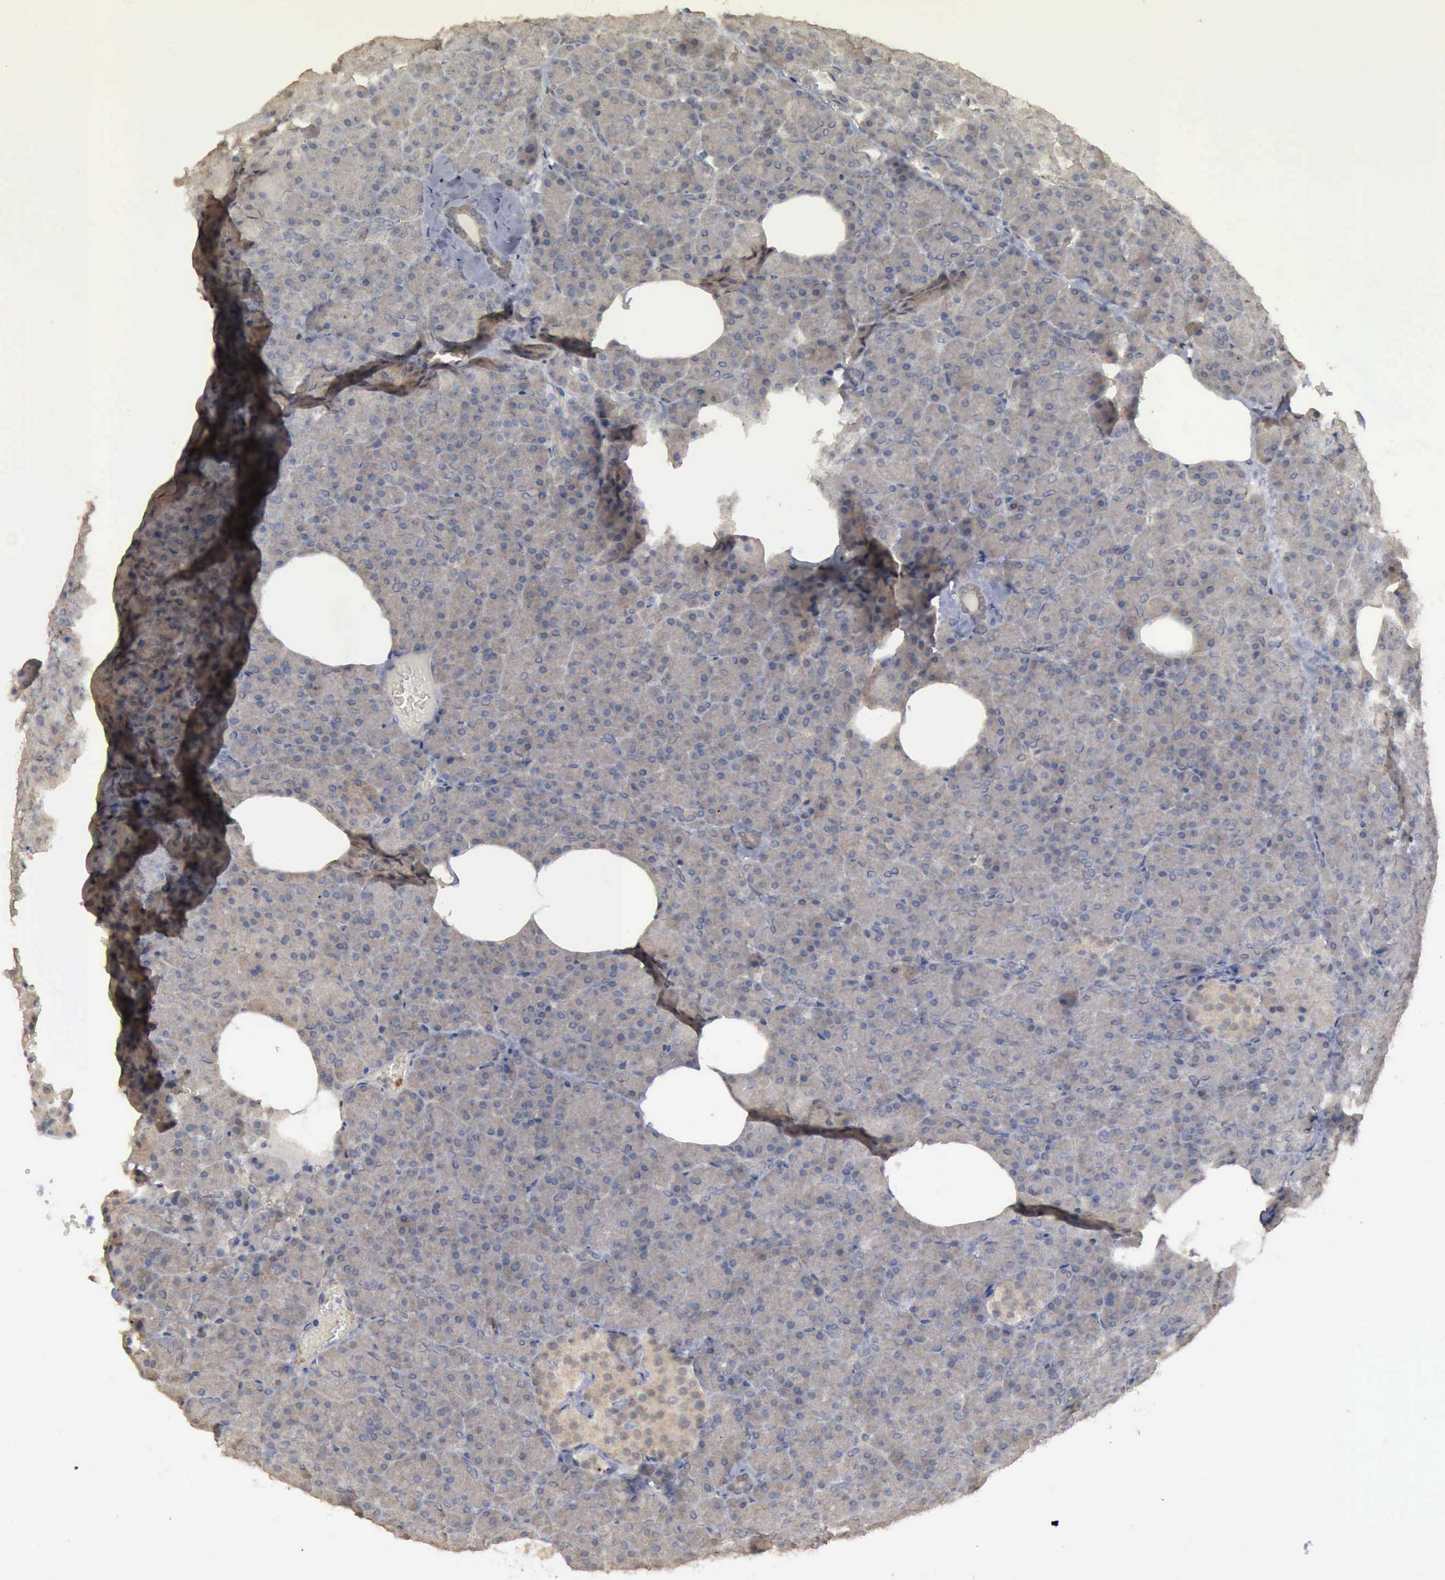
{"staining": {"intensity": "strong", "quantity": "<25%", "location": "cytoplasmic/membranous"}, "tissue": "pancreas", "cell_type": "Exocrine glandular cells", "image_type": "normal", "snomed": [{"axis": "morphology", "description": "Normal tissue, NOS"}, {"axis": "topography", "description": "Pancreas"}], "caption": "Approximately <25% of exocrine glandular cells in normal pancreas display strong cytoplasmic/membranous protein staining as visualized by brown immunohistochemical staining.", "gene": "CRKL", "patient": {"sex": "female", "age": 35}}